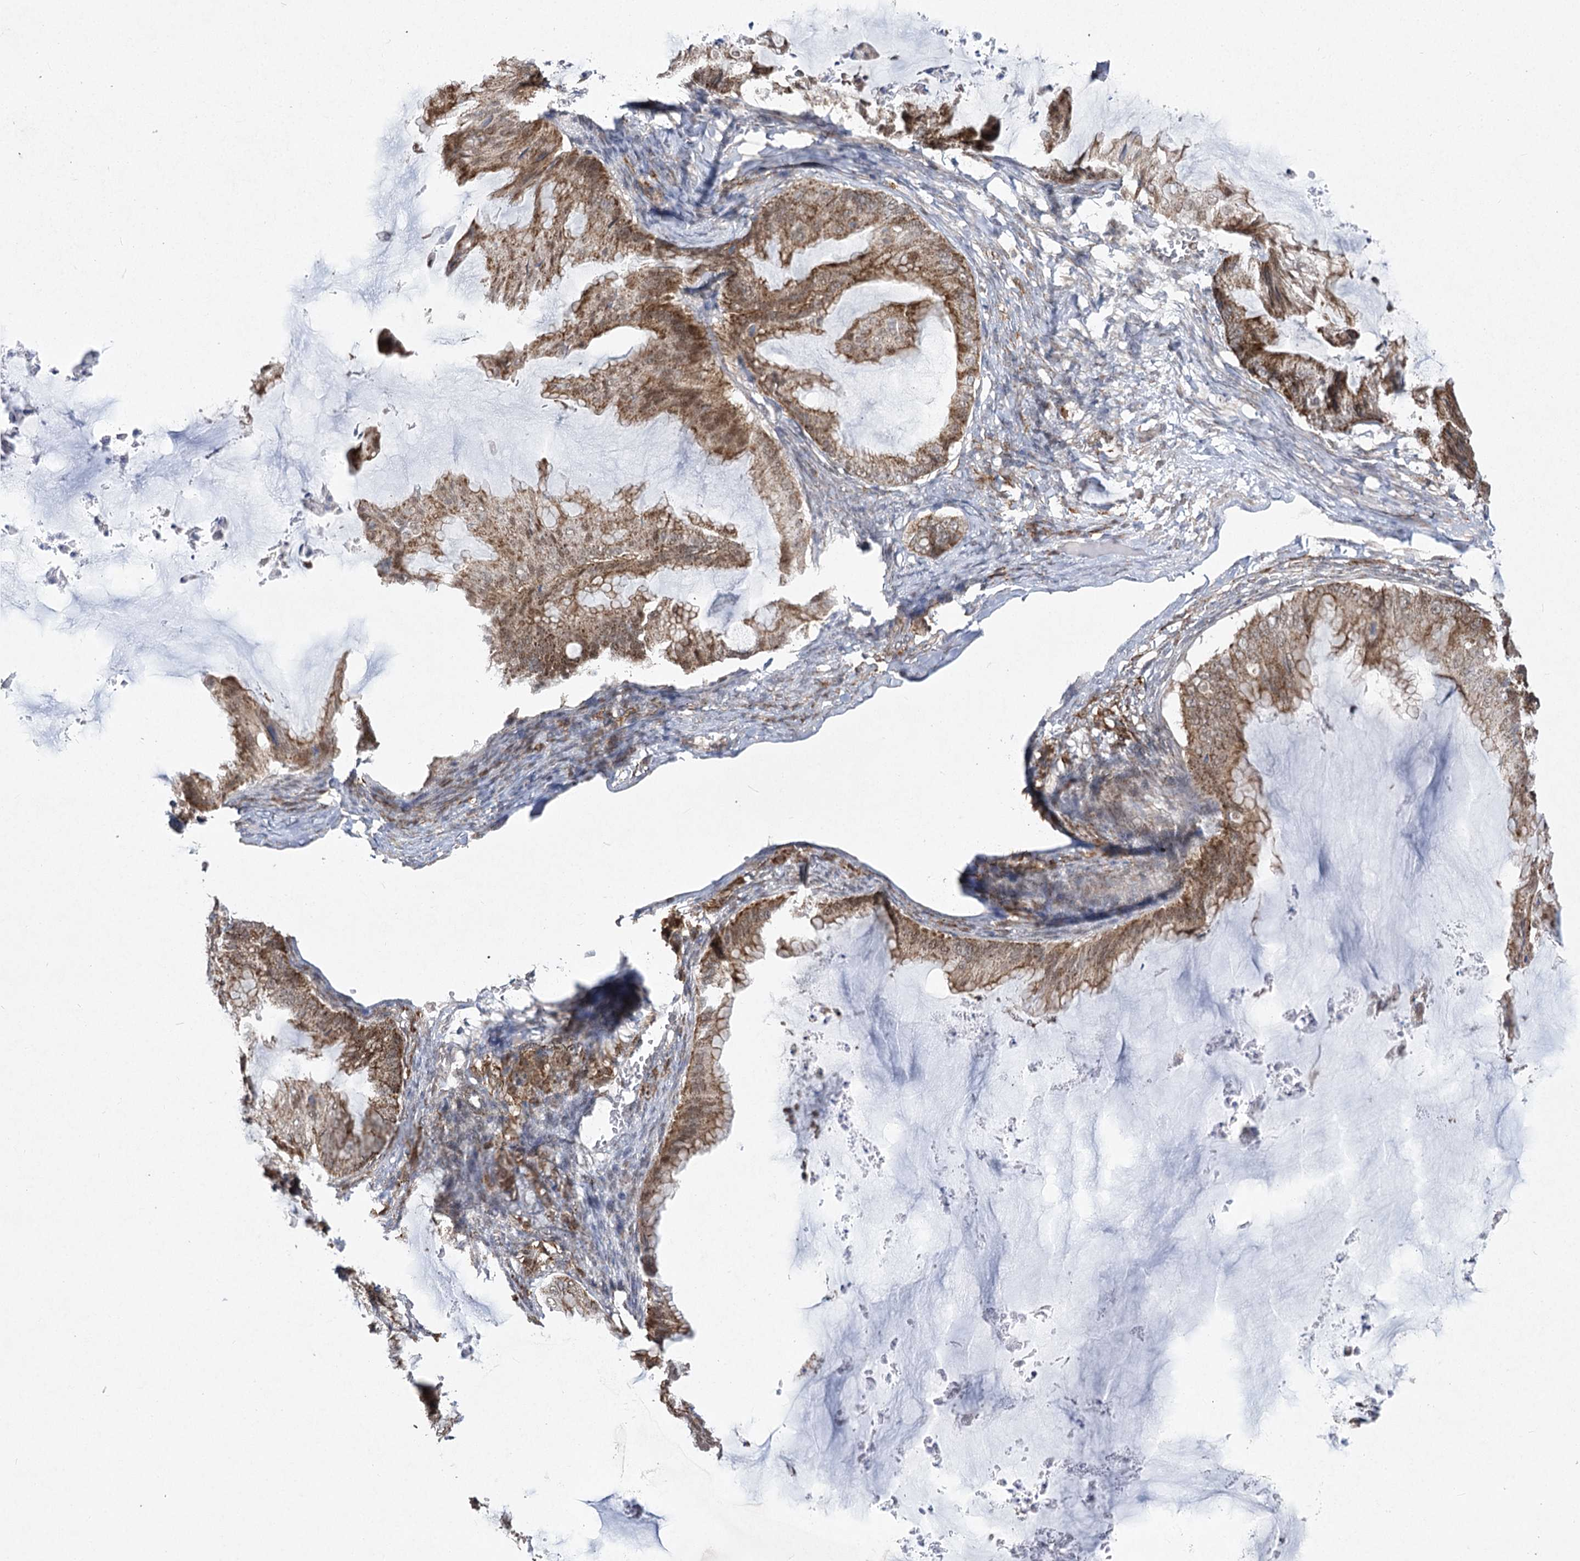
{"staining": {"intensity": "moderate", "quantity": ">75%", "location": "cytoplasmic/membranous"}, "tissue": "ovarian cancer", "cell_type": "Tumor cells", "image_type": "cancer", "snomed": [{"axis": "morphology", "description": "Cystadenocarcinoma, mucinous, NOS"}, {"axis": "topography", "description": "Ovary"}], "caption": "Brown immunohistochemical staining in ovarian cancer (mucinous cystadenocarcinoma) reveals moderate cytoplasmic/membranous staining in about >75% of tumor cells. (IHC, brightfield microscopy, high magnification).", "gene": "SLC4A1AP", "patient": {"sex": "female", "age": 71}}